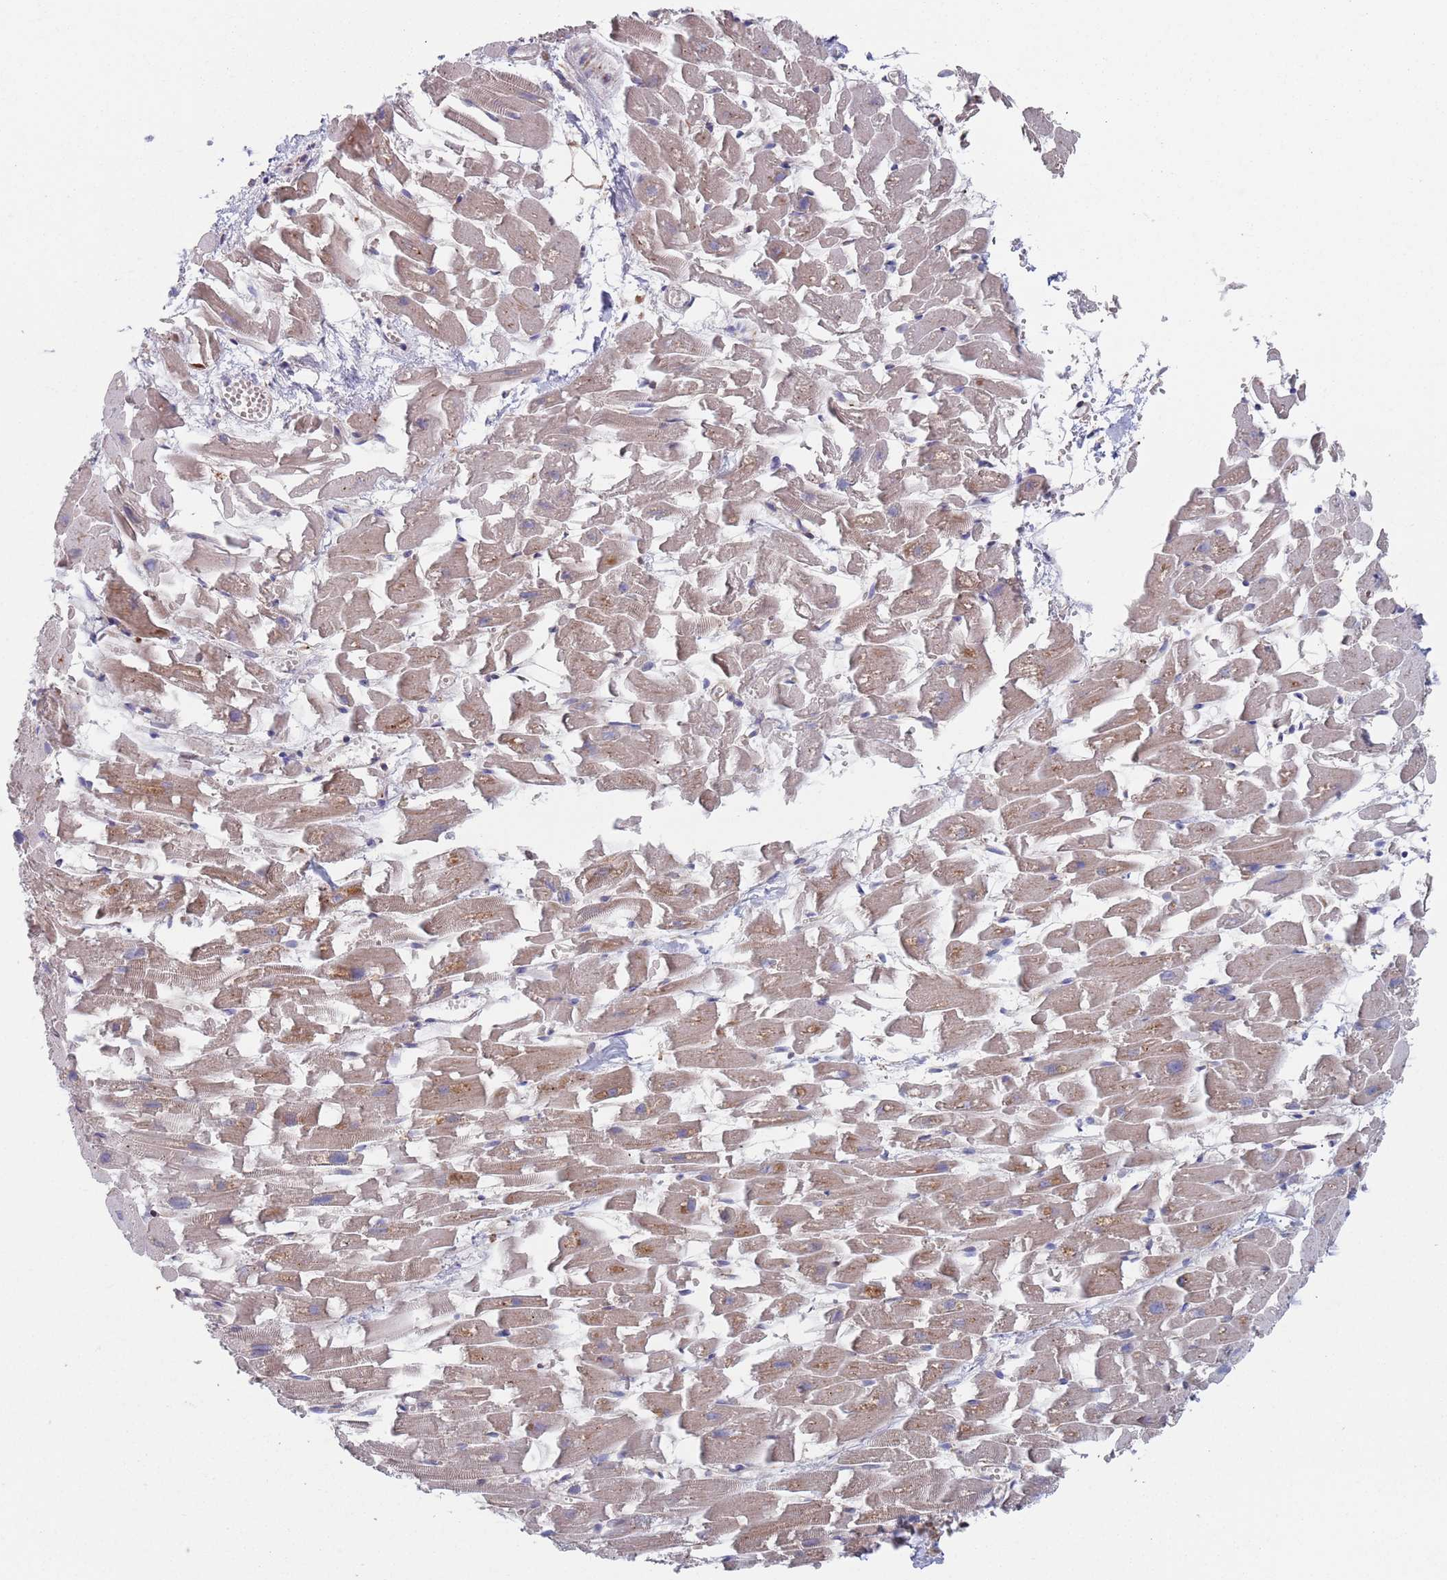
{"staining": {"intensity": "moderate", "quantity": ">75%", "location": "cytoplasmic/membranous"}, "tissue": "heart muscle", "cell_type": "Cardiomyocytes", "image_type": "normal", "snomed": [{"axis": "morphology", "description": "Normal tissue, NOS"}, {"axis": "topography", "description": "Heart"}], "caption": "Immunohistochemical staining of normal heart muscle reveals moderate cytoplasmic/membranous protein staining in approximately >75% of cardiomyocytes. (IHC, brightfield microscopy, high magnification).", "gene": "ZNF140", "patient": {"sex": "female", "age": 64}}